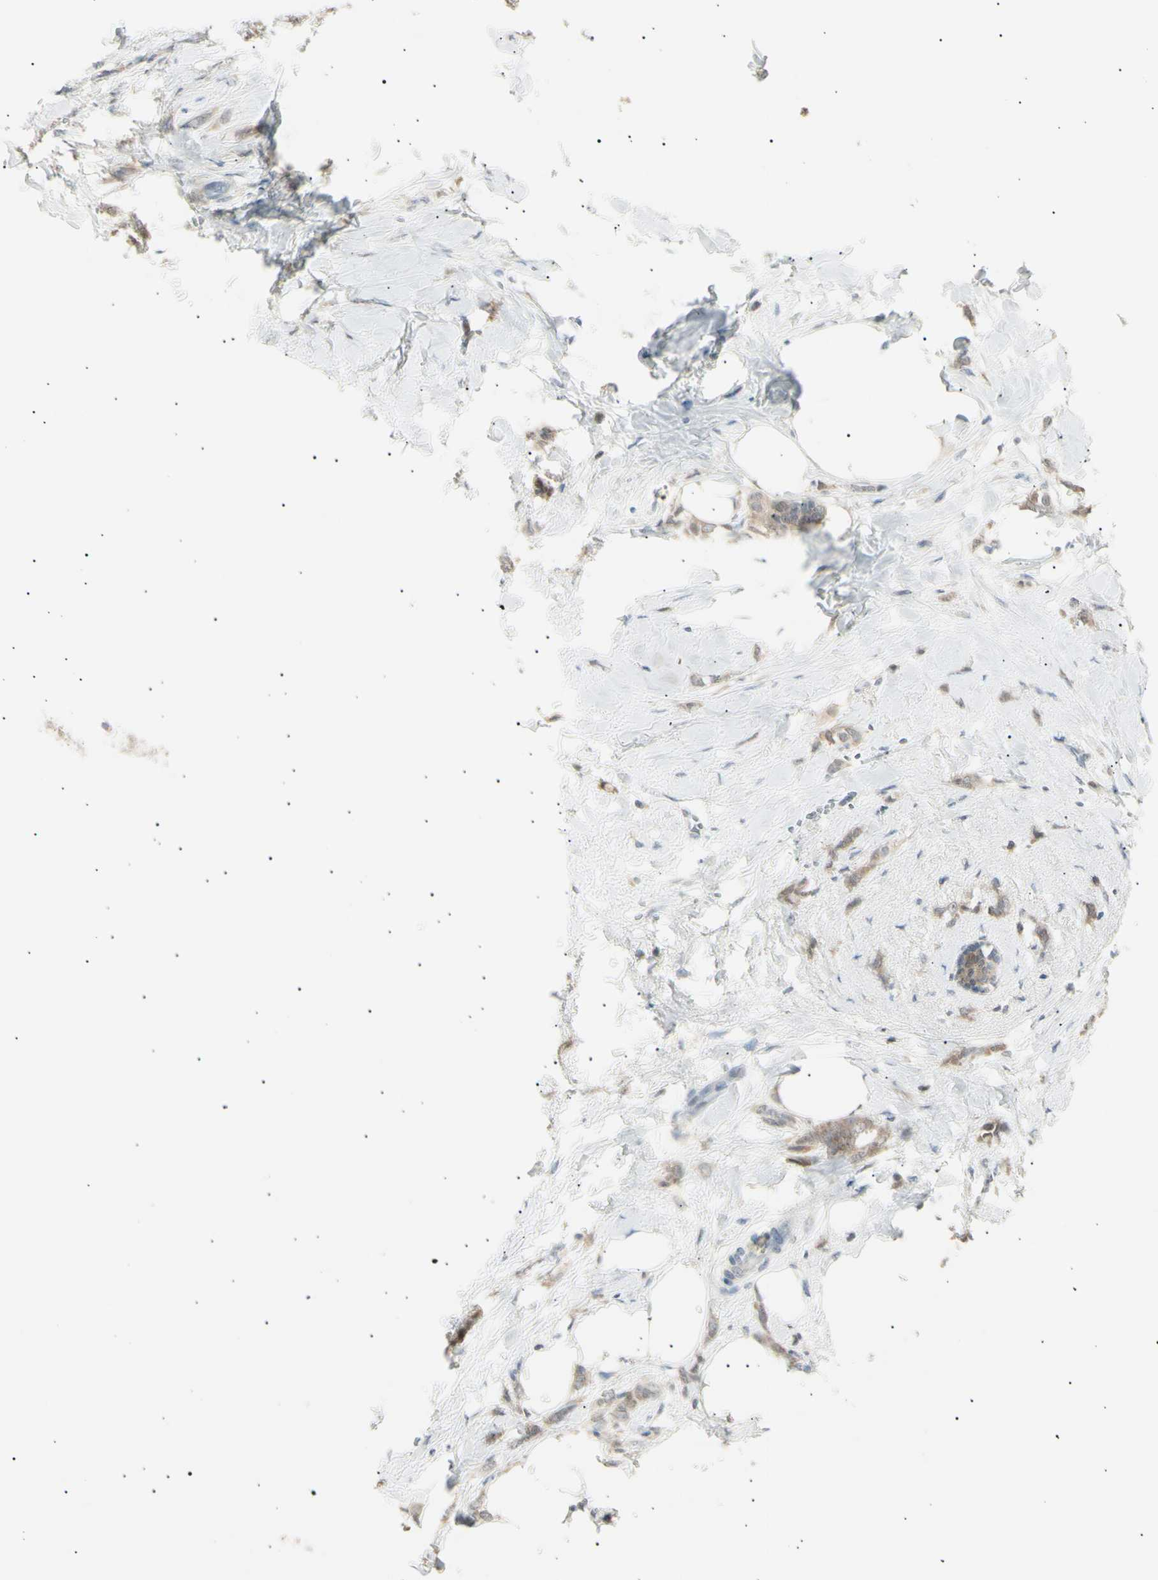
{"staining": {"intensity": "weak", "quantity": ">75%", "location": "cytoplasmic/membranous"}, "tissue": "breast cancer", "cell_type": "Tumor cells", "image_type": "cancer", "snomed": [{"axis": "morphology", "description": "Lobular carcinoma, in situ"}, {"axis": "morphology", "description": "Lobular carcinoma"}, {"axis": "topography", "description": "Breast"}], "caption": "Lobular carcinoma (breast) was stained to show a protein in brown. There is low levels of weak cytoplasmic/membranous expression in about >75% of tumor cells. (Stains: DAB (3,3'-diaminobenzidine) in brown, nuclei in blue, Microscopy: brightfield microscopy at high magnification).", "gene": "LHPP", "patient": {"sex": "female", "age": 41}}